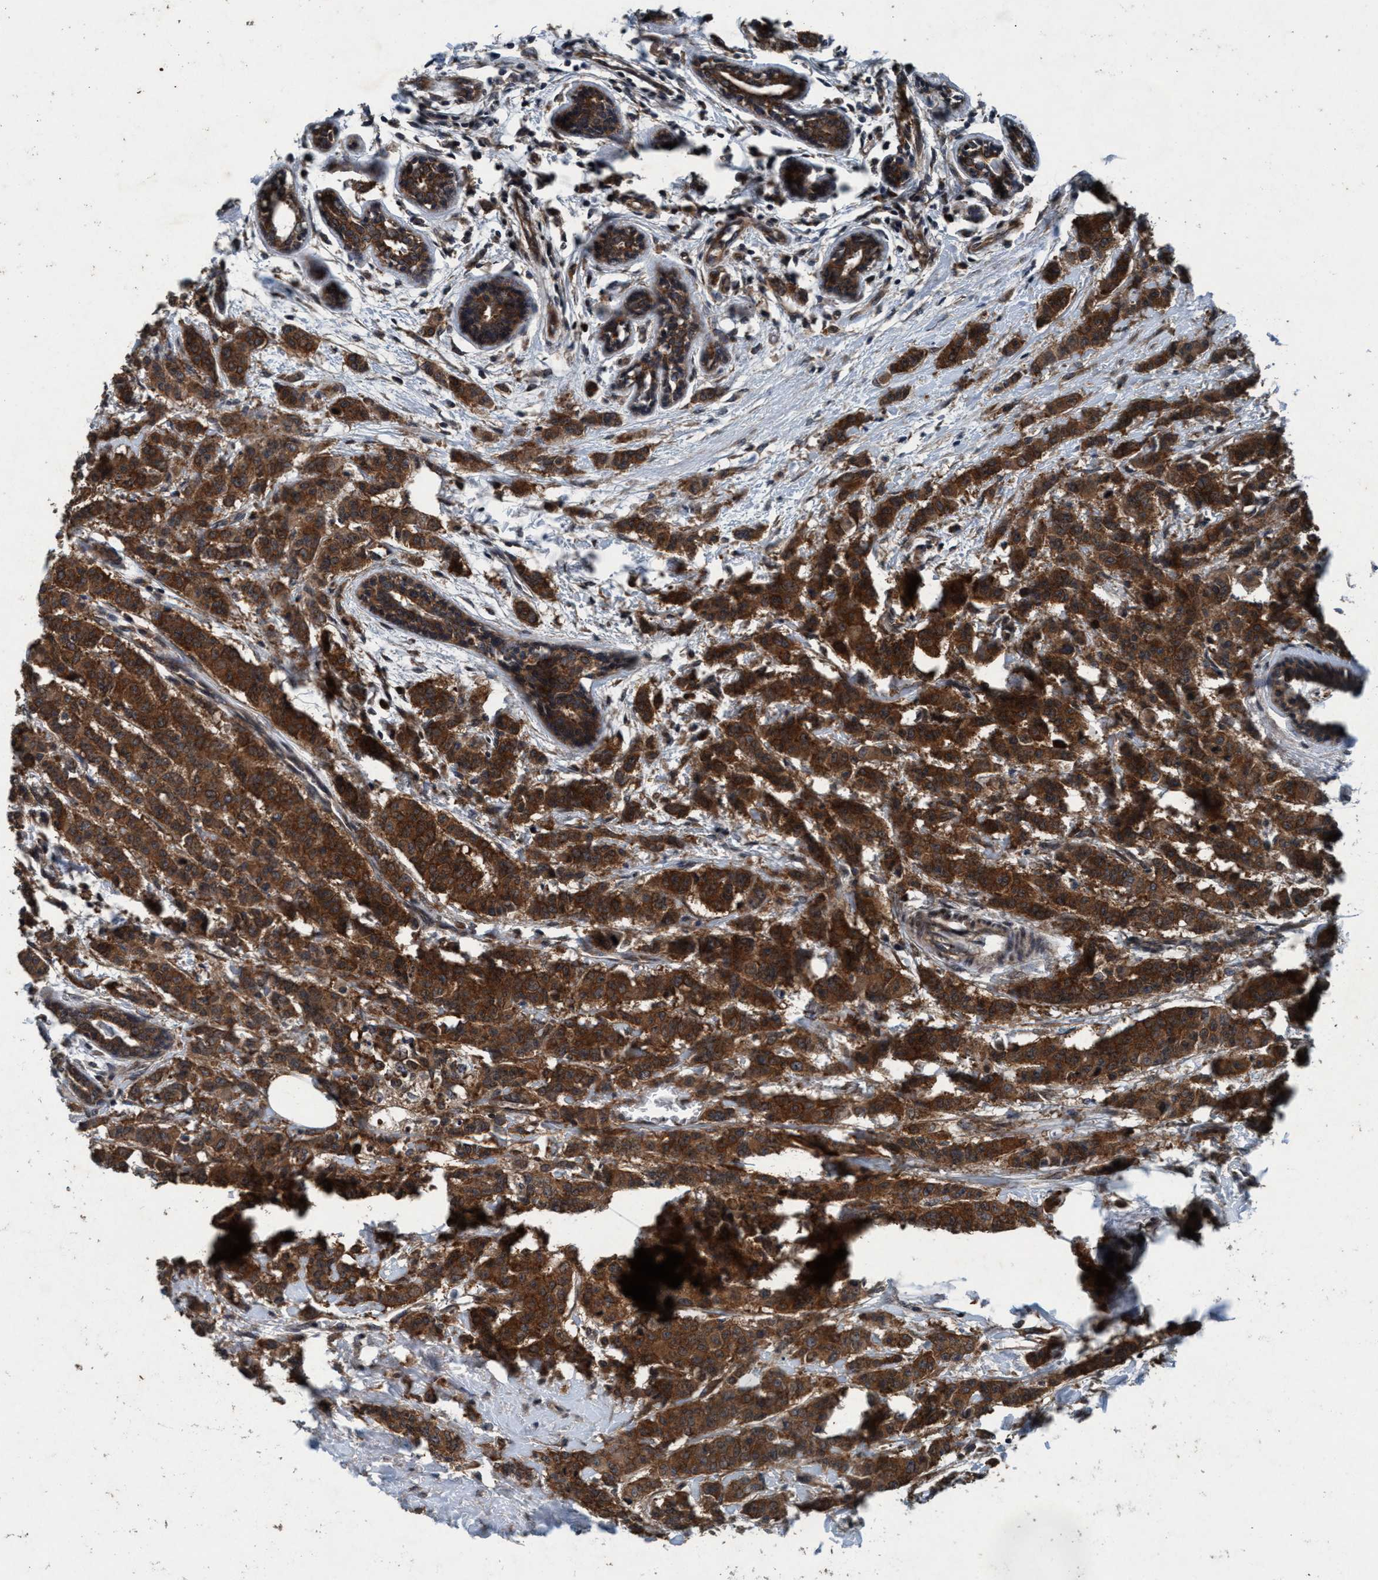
{"staining": {"intensity": "strong", "quantity": ">75%", "location": "cytoplasmic/membranous"}, "tissue": "breast cancer", "cell_type": "Tumor cells", "image_type": "cancer", "snomed": [{"axis": "morphology", "description": "Normal tissue, NOS"}, {"axis": "morphology", "description": "Duct carcinoma"}, {"axis": "topography", "description": "Breast"}], "caption": "Breast cancer stained for a protein (brown) displays strong cytoplasmic/membranous positive positivity in approximately >75% of tumor cells.", "gene": "AKT1S1", "patient": {"sex": "female", "age": 40}}